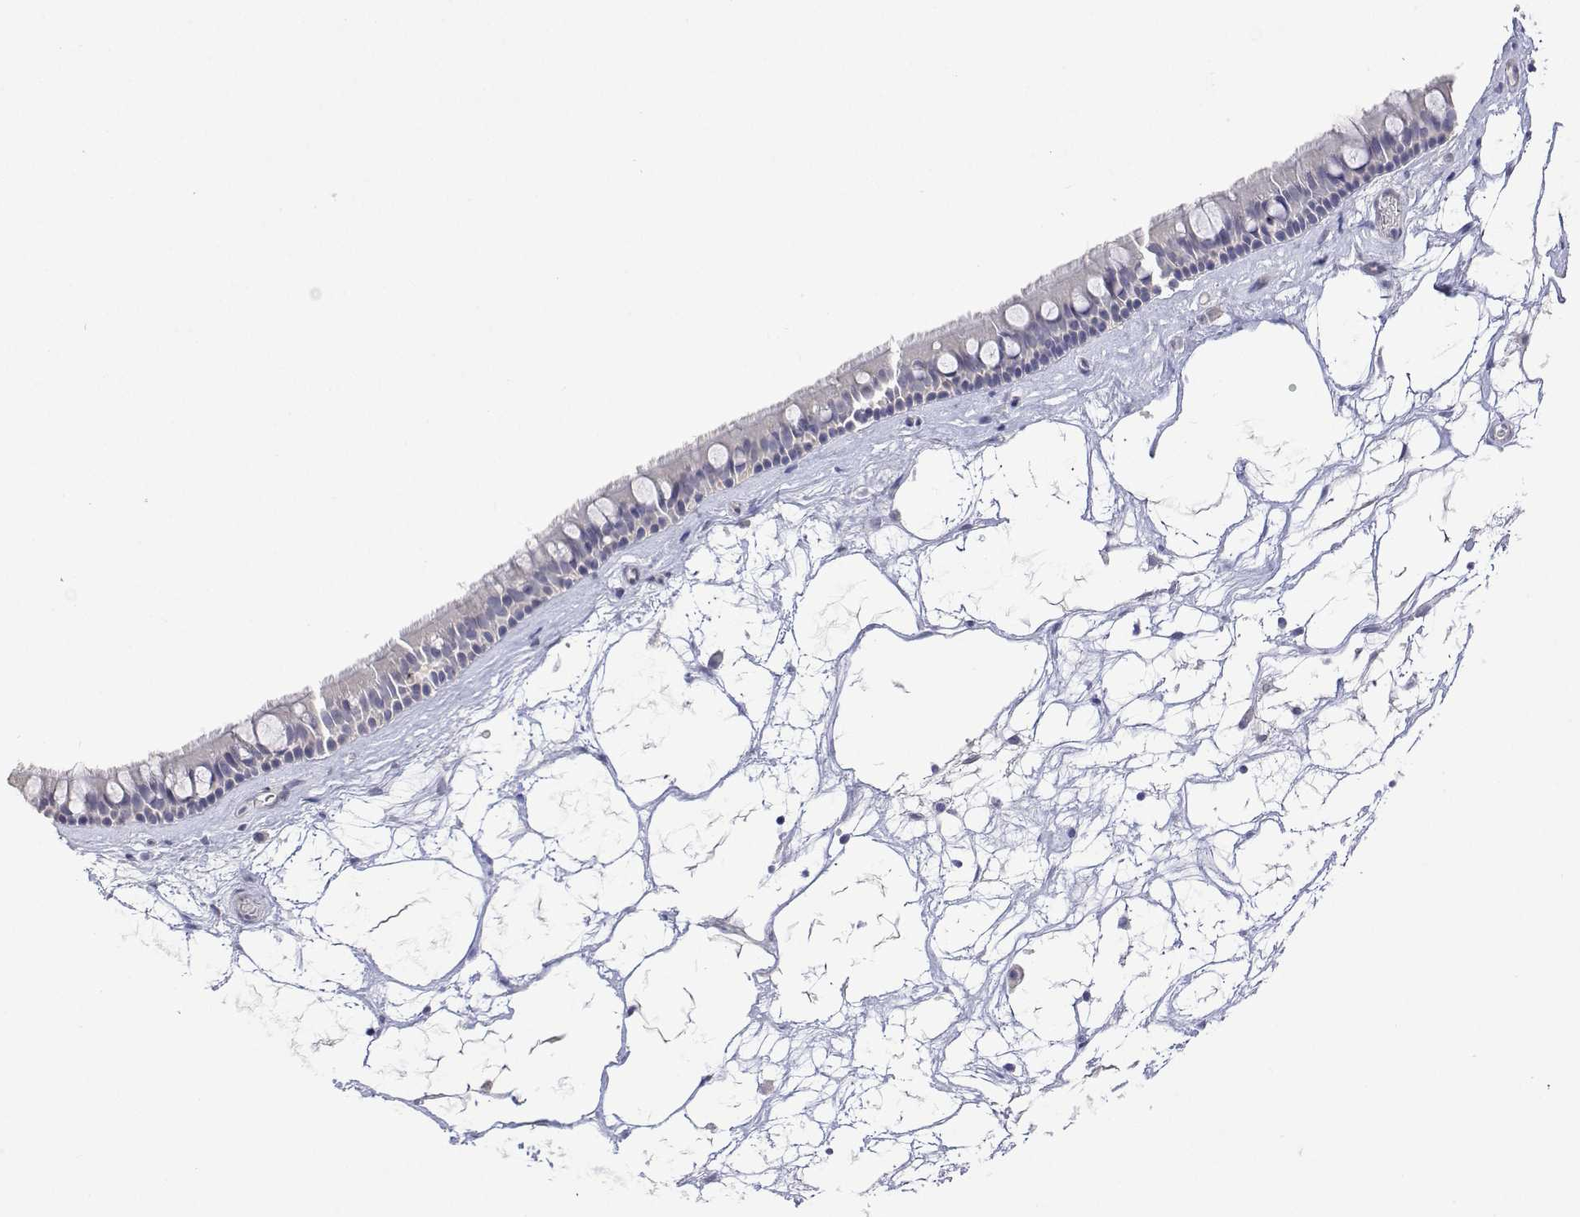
{"staining": {"intensity": "negative", "quantity": "none", "location": "none"}, "tissue": "nasopharynx", "cell_type": "Respiratory epithelial cells", "image_type": "normal", "snomed": [{"axis": "morphology", "description": "Normal tissue, NOS"}, {"axis": "topography", "description": "Nasopharynx"}], "caption": "This is an IHC micrograph of unremarkable nasopharynx. There is no expression in respiratory epithelial cells.", "gene": "PLCB1", "patient": {"sex": "male", "age": 68}}